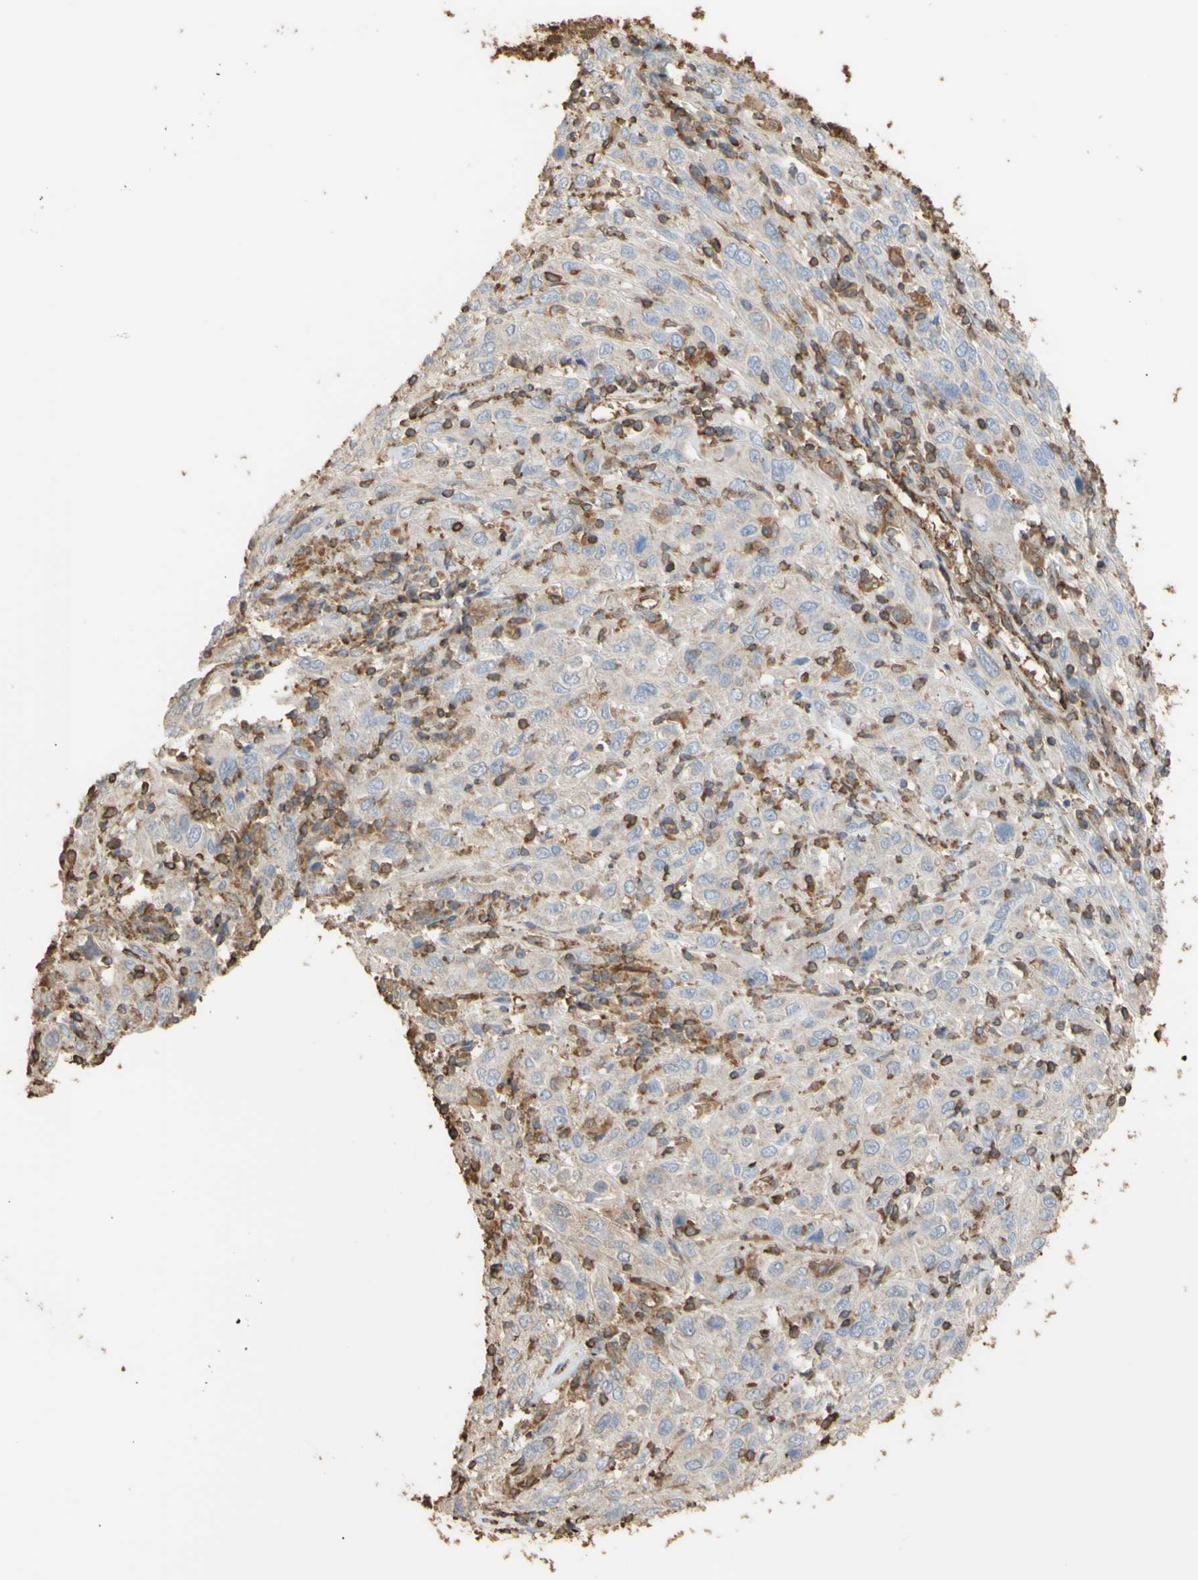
{"staining": {"intensity": "weak", "quantity": ">75%", "location": "cytoplasmic/membranous"}, "tissue": "cervical cancer", "cell_type": "Tumor cells", "image_type": "cancer", "snomed": [{"axis": "morphology", "description": "Squamous cell carcinoma, NOS"}, {"axis": "topography", "description": "Cervix"}], "caption": "This histopathology image exhibits IHC staining of human cervical squamous cell carcinoma, with low weak cytoplasmic/membranous positivity in approximately >75% of tumor cells.", "gene": "ALDH9A1", "patient": {"sex": "female", "age": 46}}